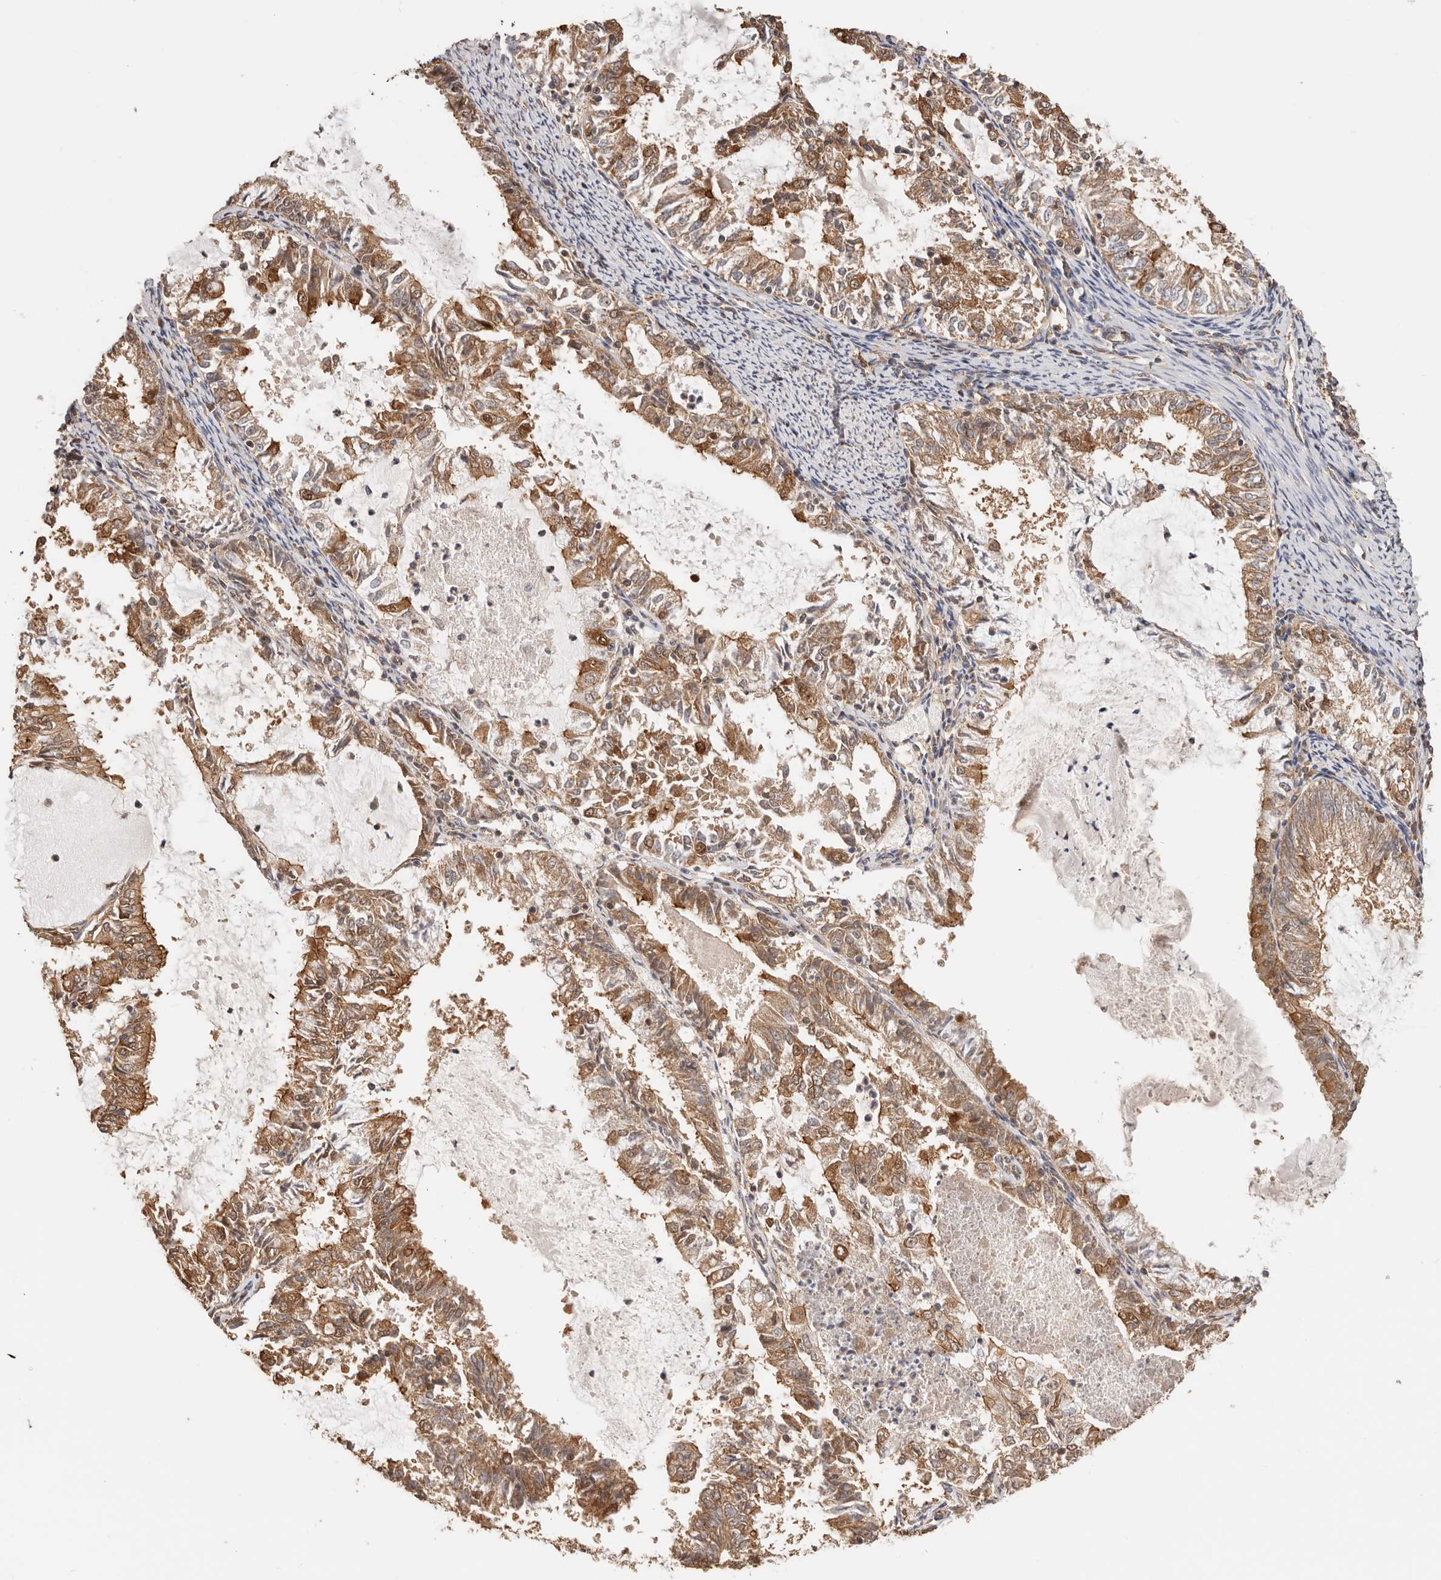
{"staining": {"intensity": "moderate", "quantity": ">75%", "location": "cytoplasmic/membranous"}, "tissue": "endometrial cancer", "cell_type": "Tumor cells", "image_type": "cancer", "snomed": [{"axis": "morphology", "description": "Adenocarcinoma, NOS"}, {"axis": "topography", "description": "Endometrium"}], "caption": "The image demonstrates a brown stain indicating the presence of a protein in the cytoplasmic/membranous of tumor cells in endometrial cancer (adenocarcinoma).", "gene": "AFDN", "patient": {"sex": "female", "age": 57}}